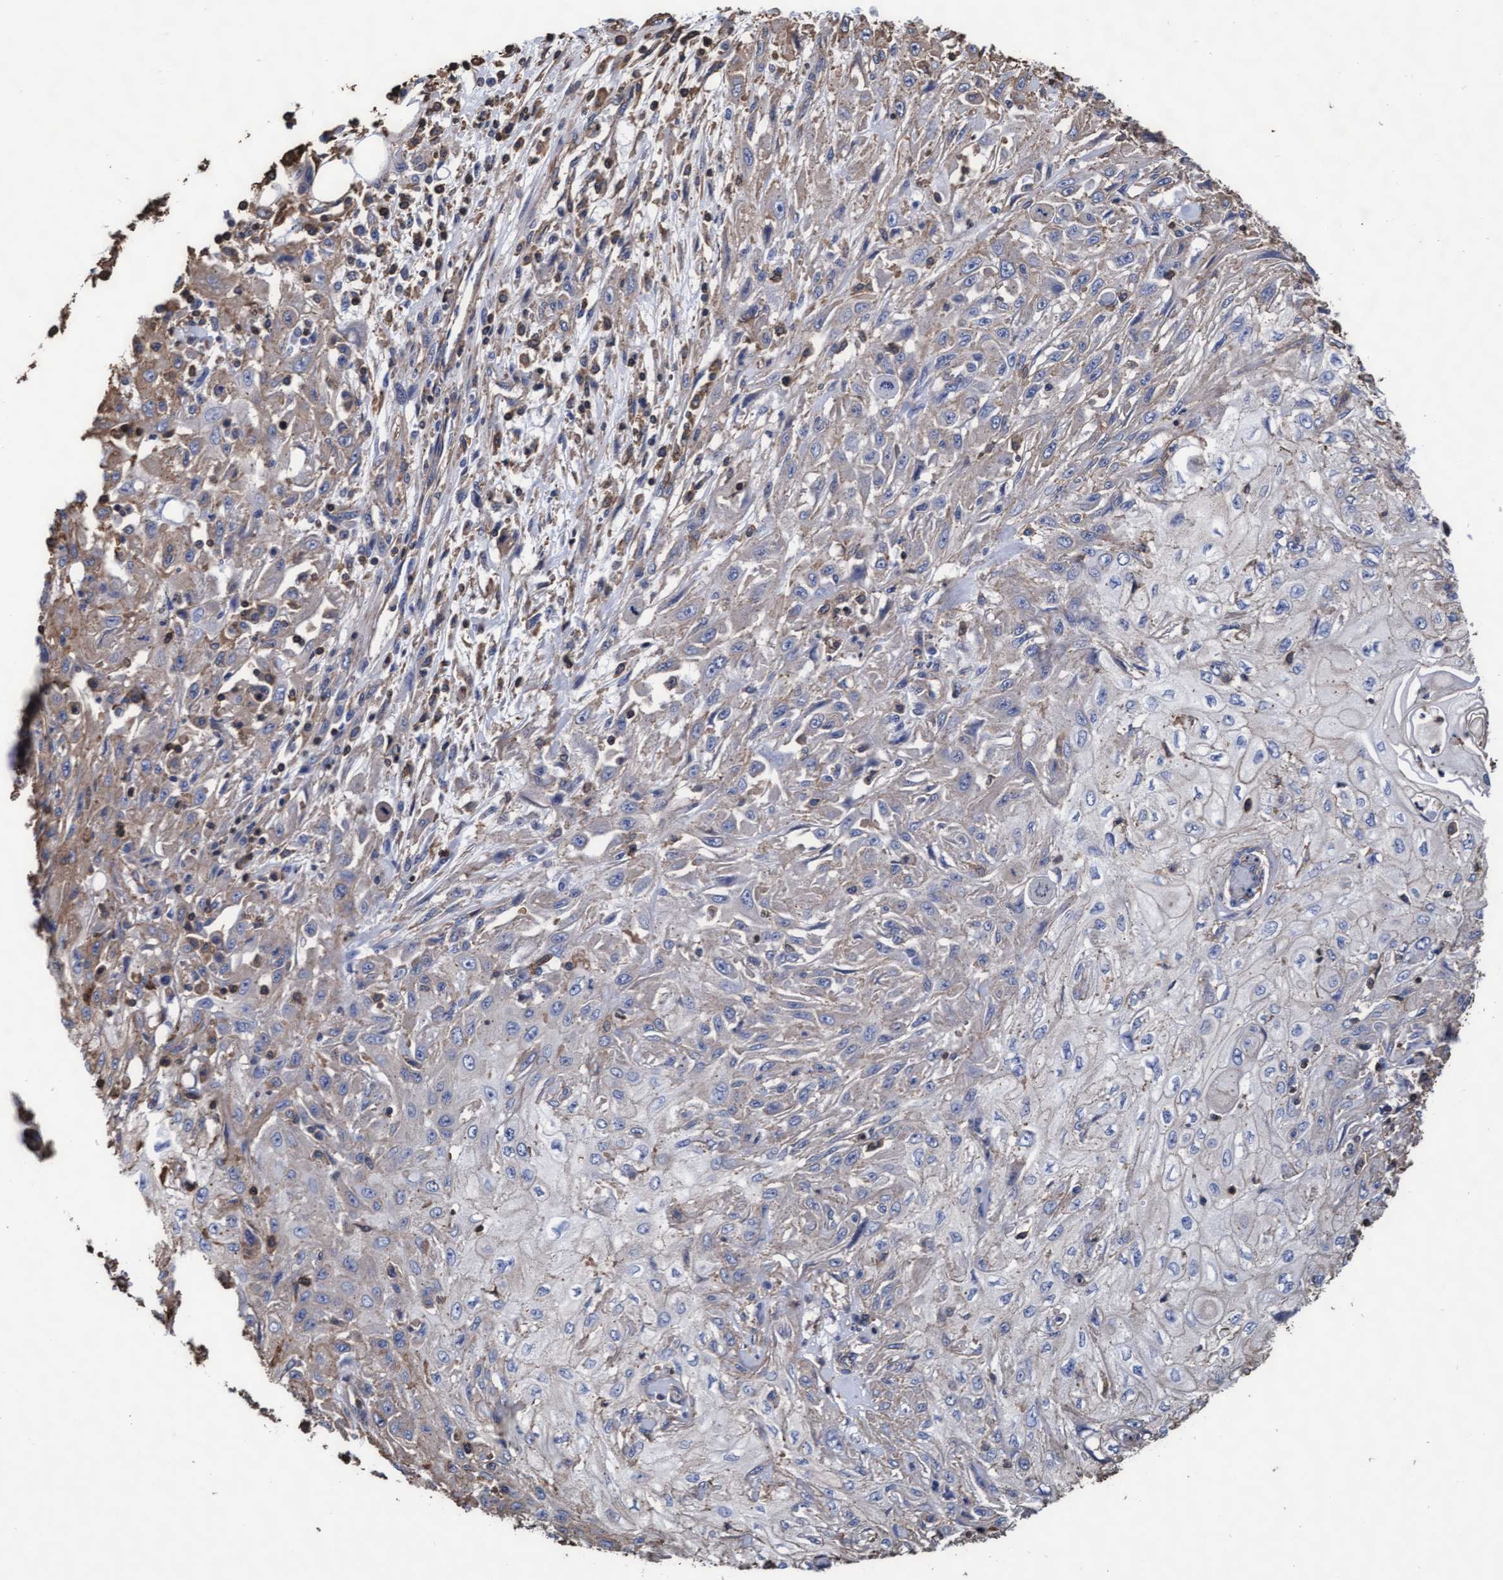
{"staining": {"intensity": "weak", "quantity": "<25%", "location": "cytoplasmic/membranous"}, "tissue": "skin cancer", "cell_type": "Tumor cells", "image_type": "cancer", "snomed": [{"axis": "morphology", "description": "Squamous cell carcinoma, NOS"}, {"axis": "morphology", "description": "Squamous cell carcinoma, metastatic, NOS"}, {"axis": "topography", "description": "Skin"}, {"axis": "topography", "description": "Lymph node"}], "caption": "Tumor cells show no significant positivity in skin metastatic squamous cell carcinoma. (Brightfield microscopy of DAB IHC at high magnification).", "gene": "GRHPR", "patient": {"sex": "male", "age": 75}}